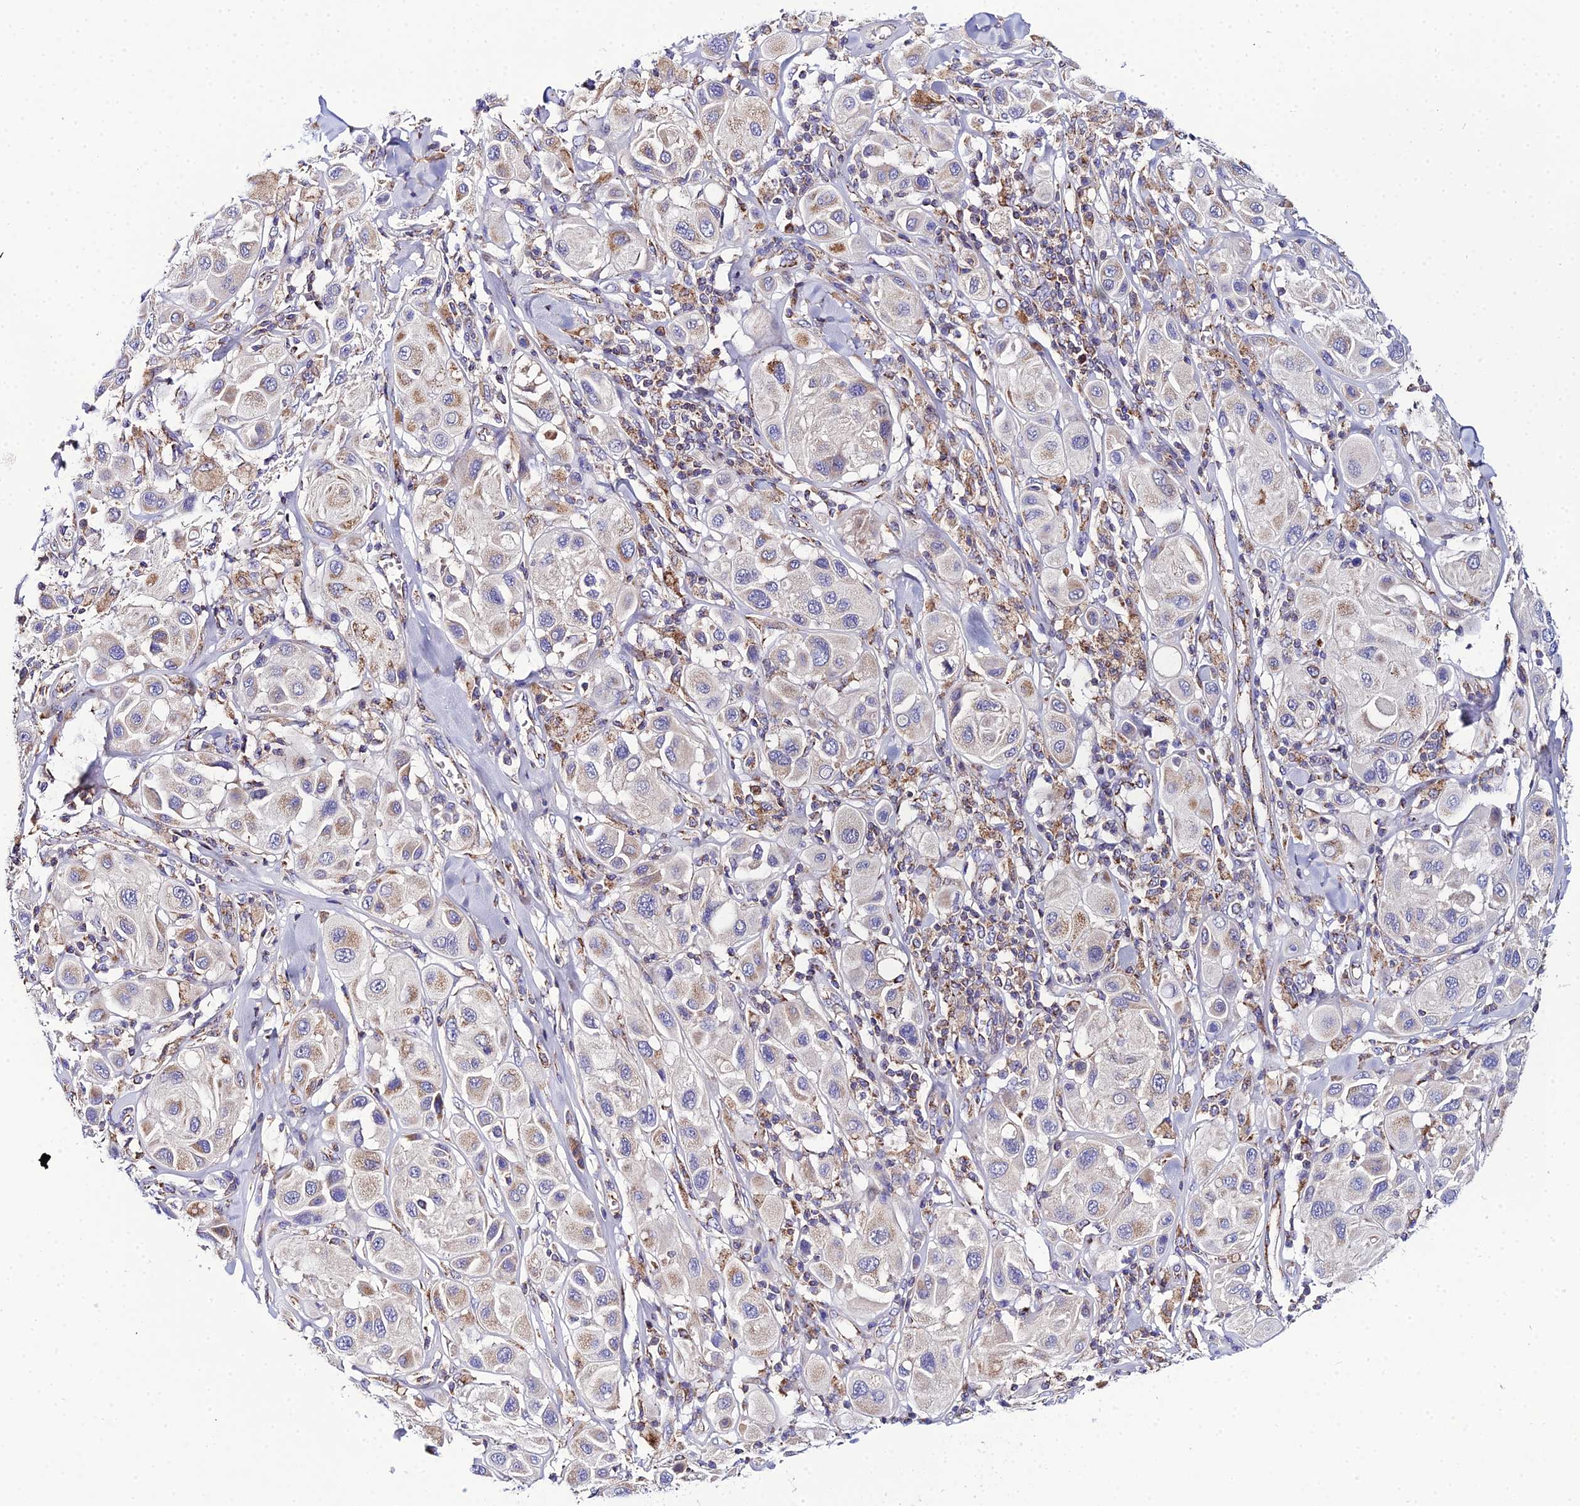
{"staining": {"intensity": "weak", "quantity": "25%-75%", "location": "cytoplasmic/membranous"}, "tissue": "melanoma", "cell_type": "Tumor cells", "image_type": "cancer", "snomed": [{"axis": "morphology", "description": "Malignant melanoma, Metastatic site"}, {"axis": "topography", "description": "Skin"}], "caption": "Malignant melanoma (metastatic site) stained for a protein (brown) displays weak cytoplasmic/membranous positive positivity in about 25%-75% of tumor cells.", "gene": "NIPSNAP3A", "patient": {"sex": "male", "age": 41}}